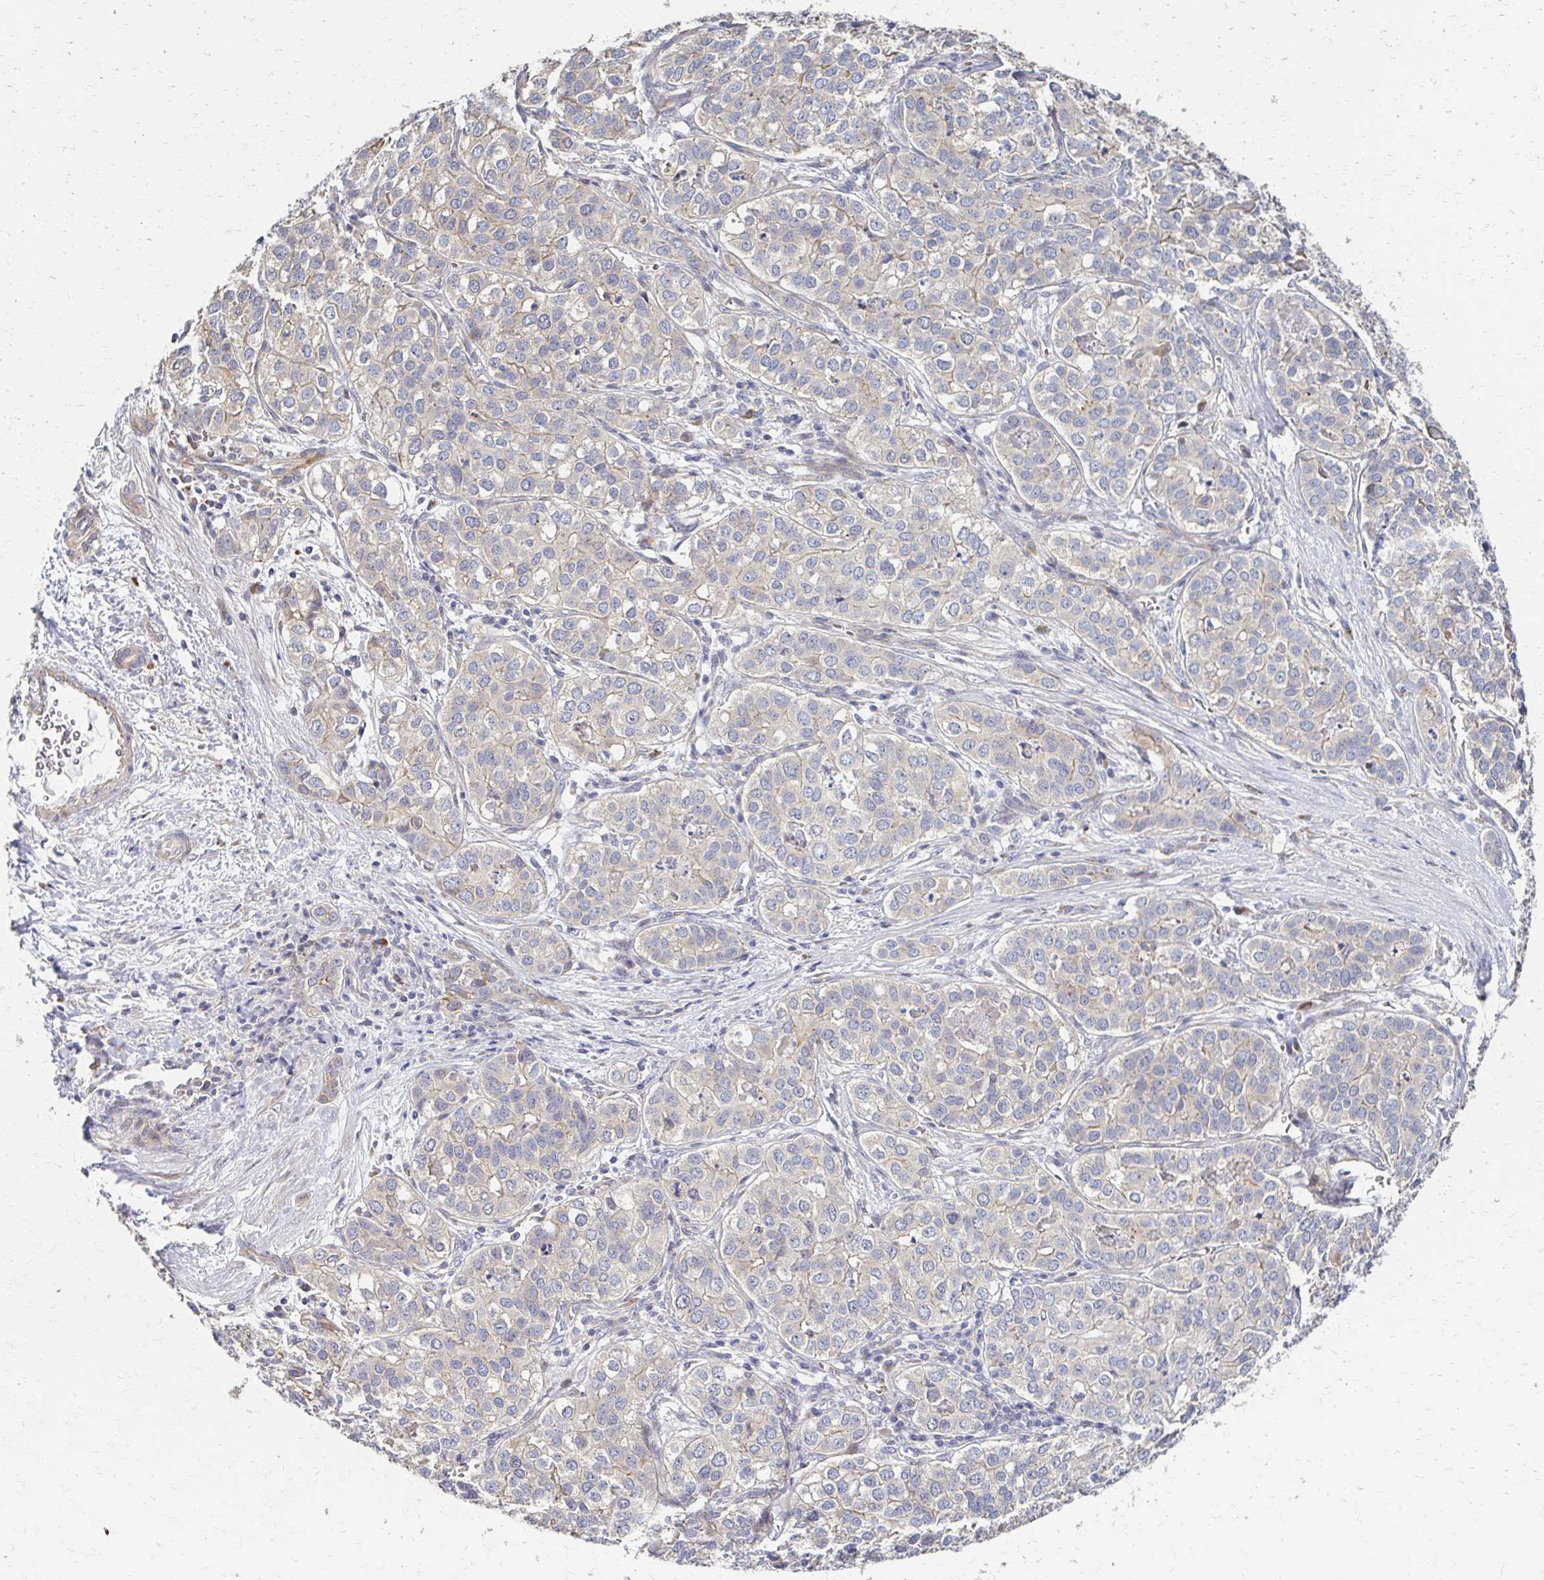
{"staining": {"intensity": "weak", "quantity": "<25%", "location": "cytoplasmic/membranous"}, "tissue": "liver cancer", "cell_type": "Tumor cells", "image_type": "cancer", "snomed": [{"axis": "morphology", "description": "Cholangiocarcinoma"}, {"axis": "topography", "description": "Liver"}], "caption": "This is a micrograph of immunohistochemistry staining of cholangiocarcinoma (liver), which shows no expression in tumor cells.", "gene": "SKA2", "patient": {"sex": "male", "age": 56}}